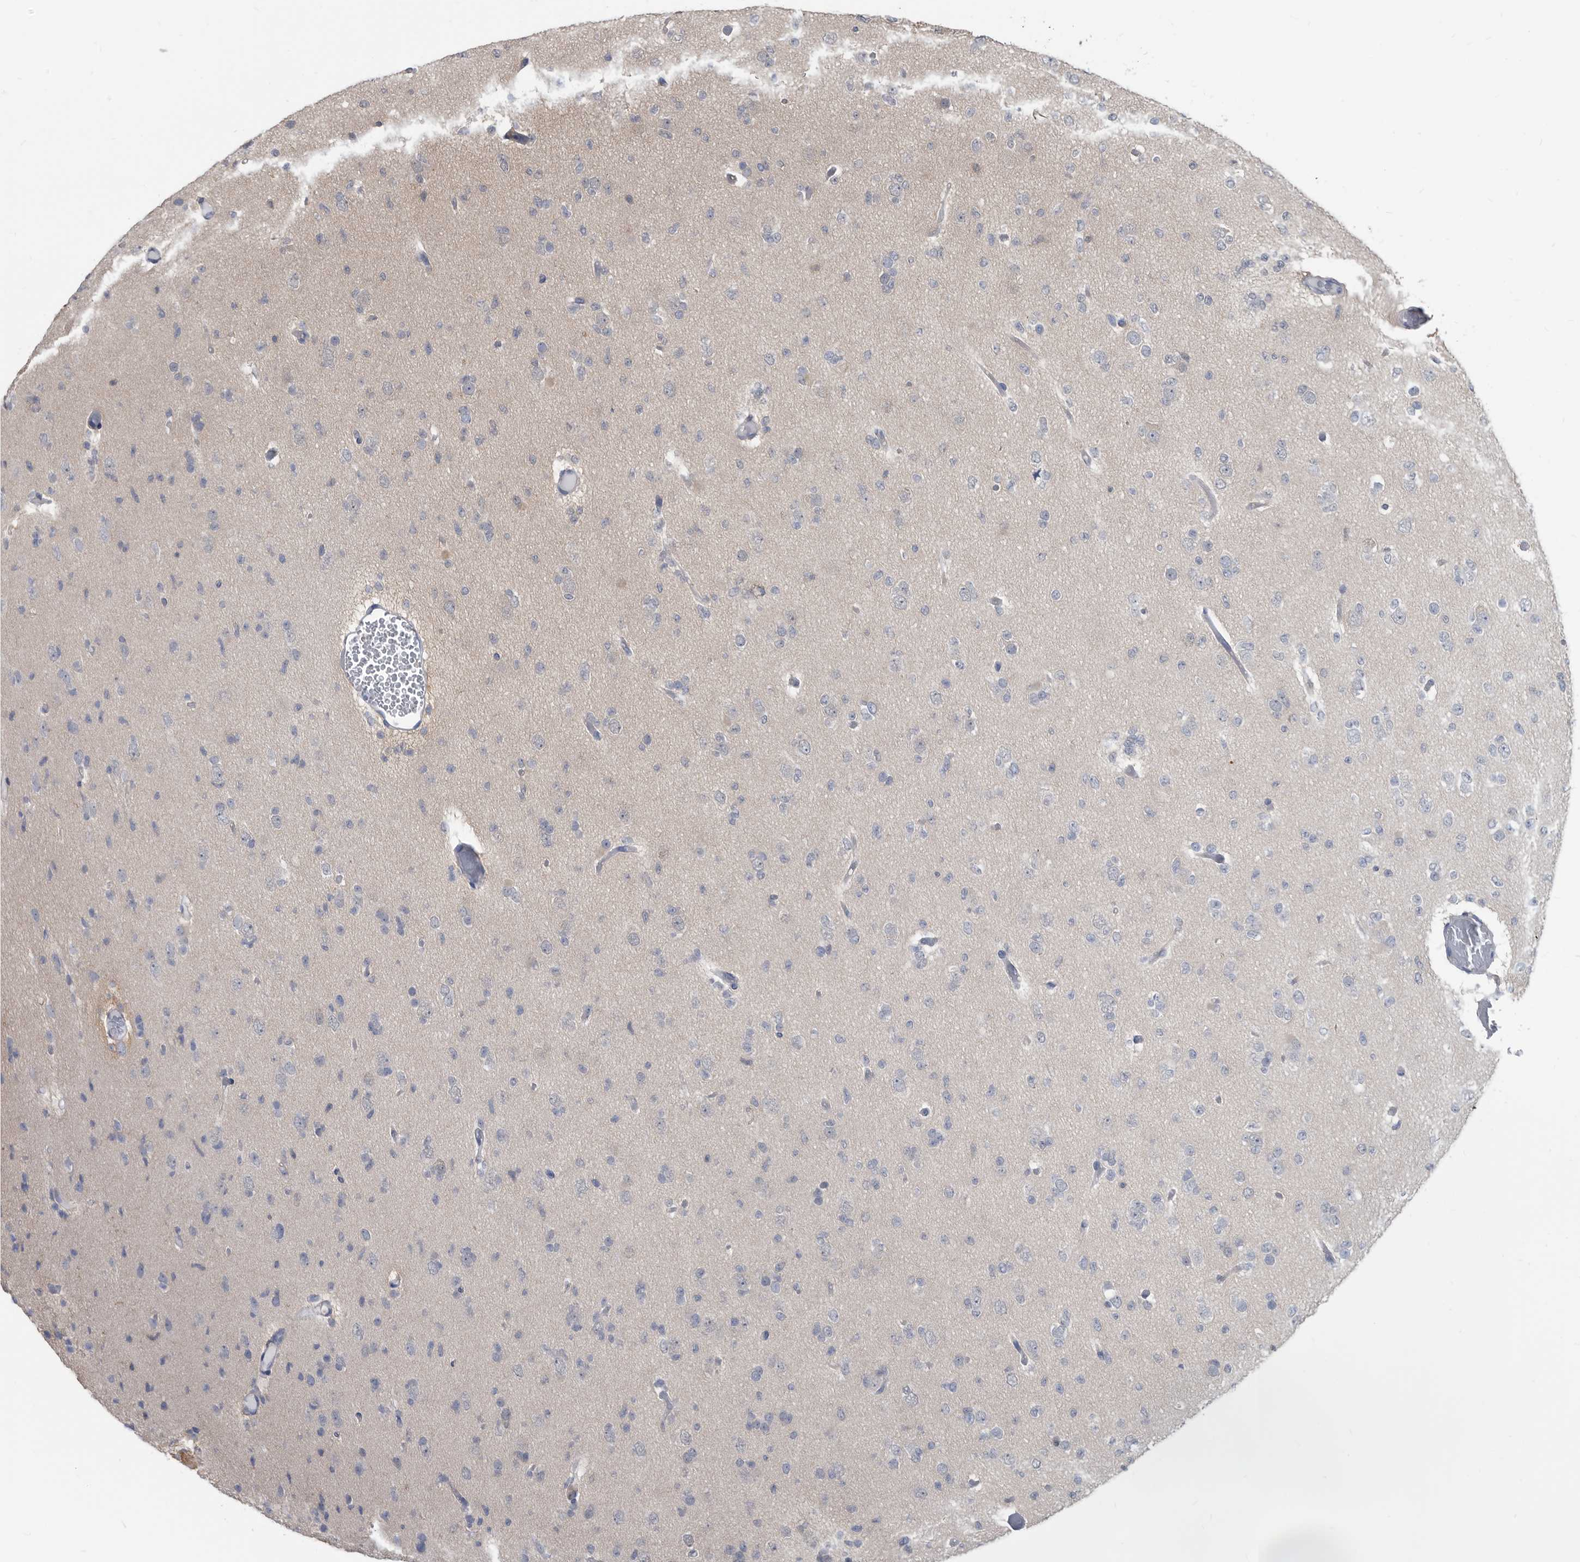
{"staining": {"intensity": "negative", "quantity": "none", "location": "none"}, "tissue": "glioma", "cell_type": "Tumor cells", "image_type": "cancer", "snomed": [{"axis": "morphology", "description": "Glioma, malignant, Low grade"}, {"axis": "topography", "description": "Brain"}], "caption": "Human malignant glioma (low-grade) stained for a protein using IHC exhibits no positivity in tumor cells.", "gene": "APEH", "patient": {"sex": "female", "age": 22}}